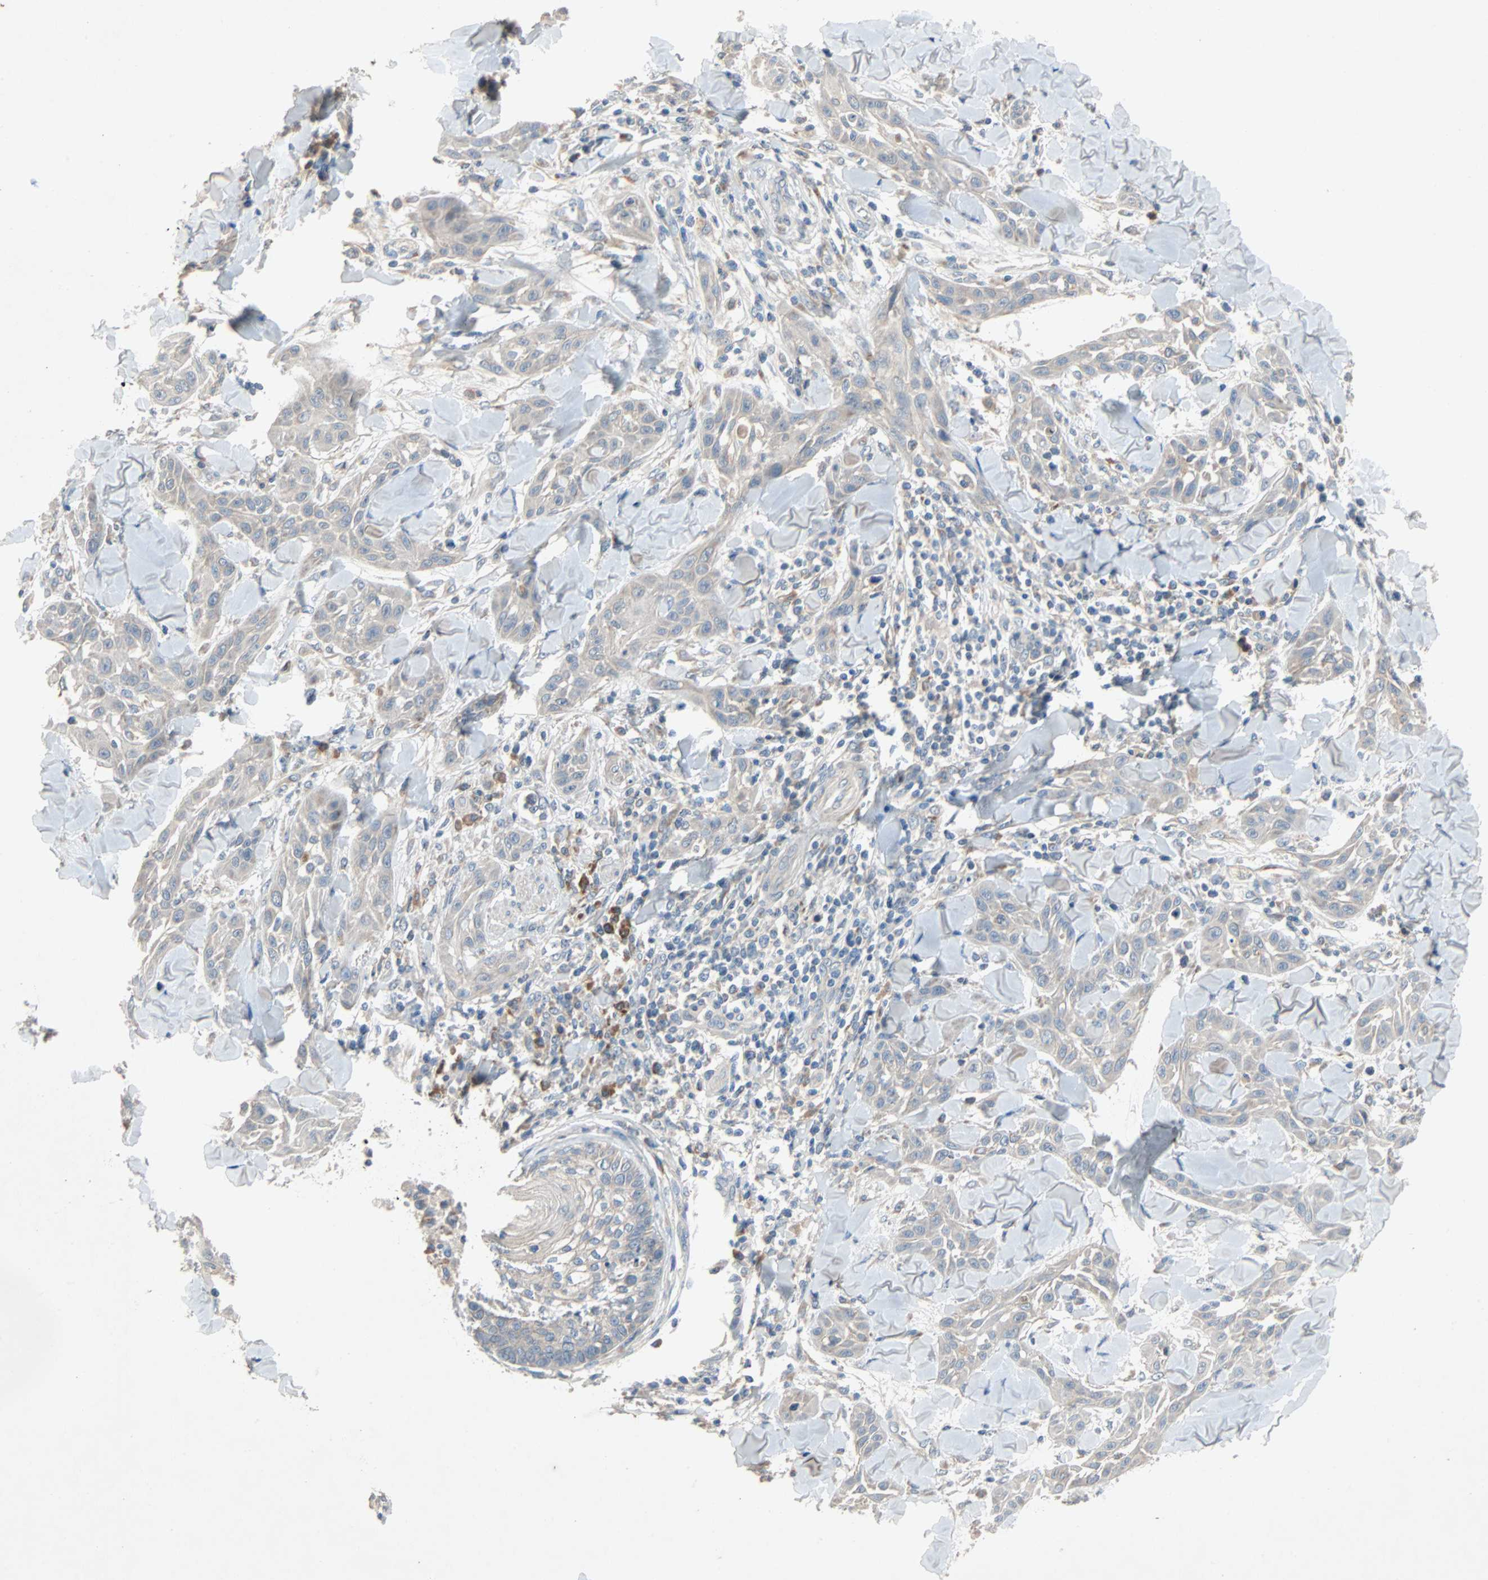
{"staining": {"intensity": "weak", "quantity": "25%-75%", "location": "cytoplasmic/membranous"}, "tissue": "skin cancer", "cell_type": "Tumor cells", "image_type": "cancer", "snomed": [{"axis": "morphology", "description": "Squamous cell carcinoma, NOS"}, {"axis": "topography", "description": "Skin"}], "caption": "About 25%-75% of tumor cells in human skin cancer reveal weak cytoplasmic/membranous protein expression as visualized by brown immunohistochemical staining.", "gene": "XYLT1", "patient": {"sex": "male", "age": 24}}